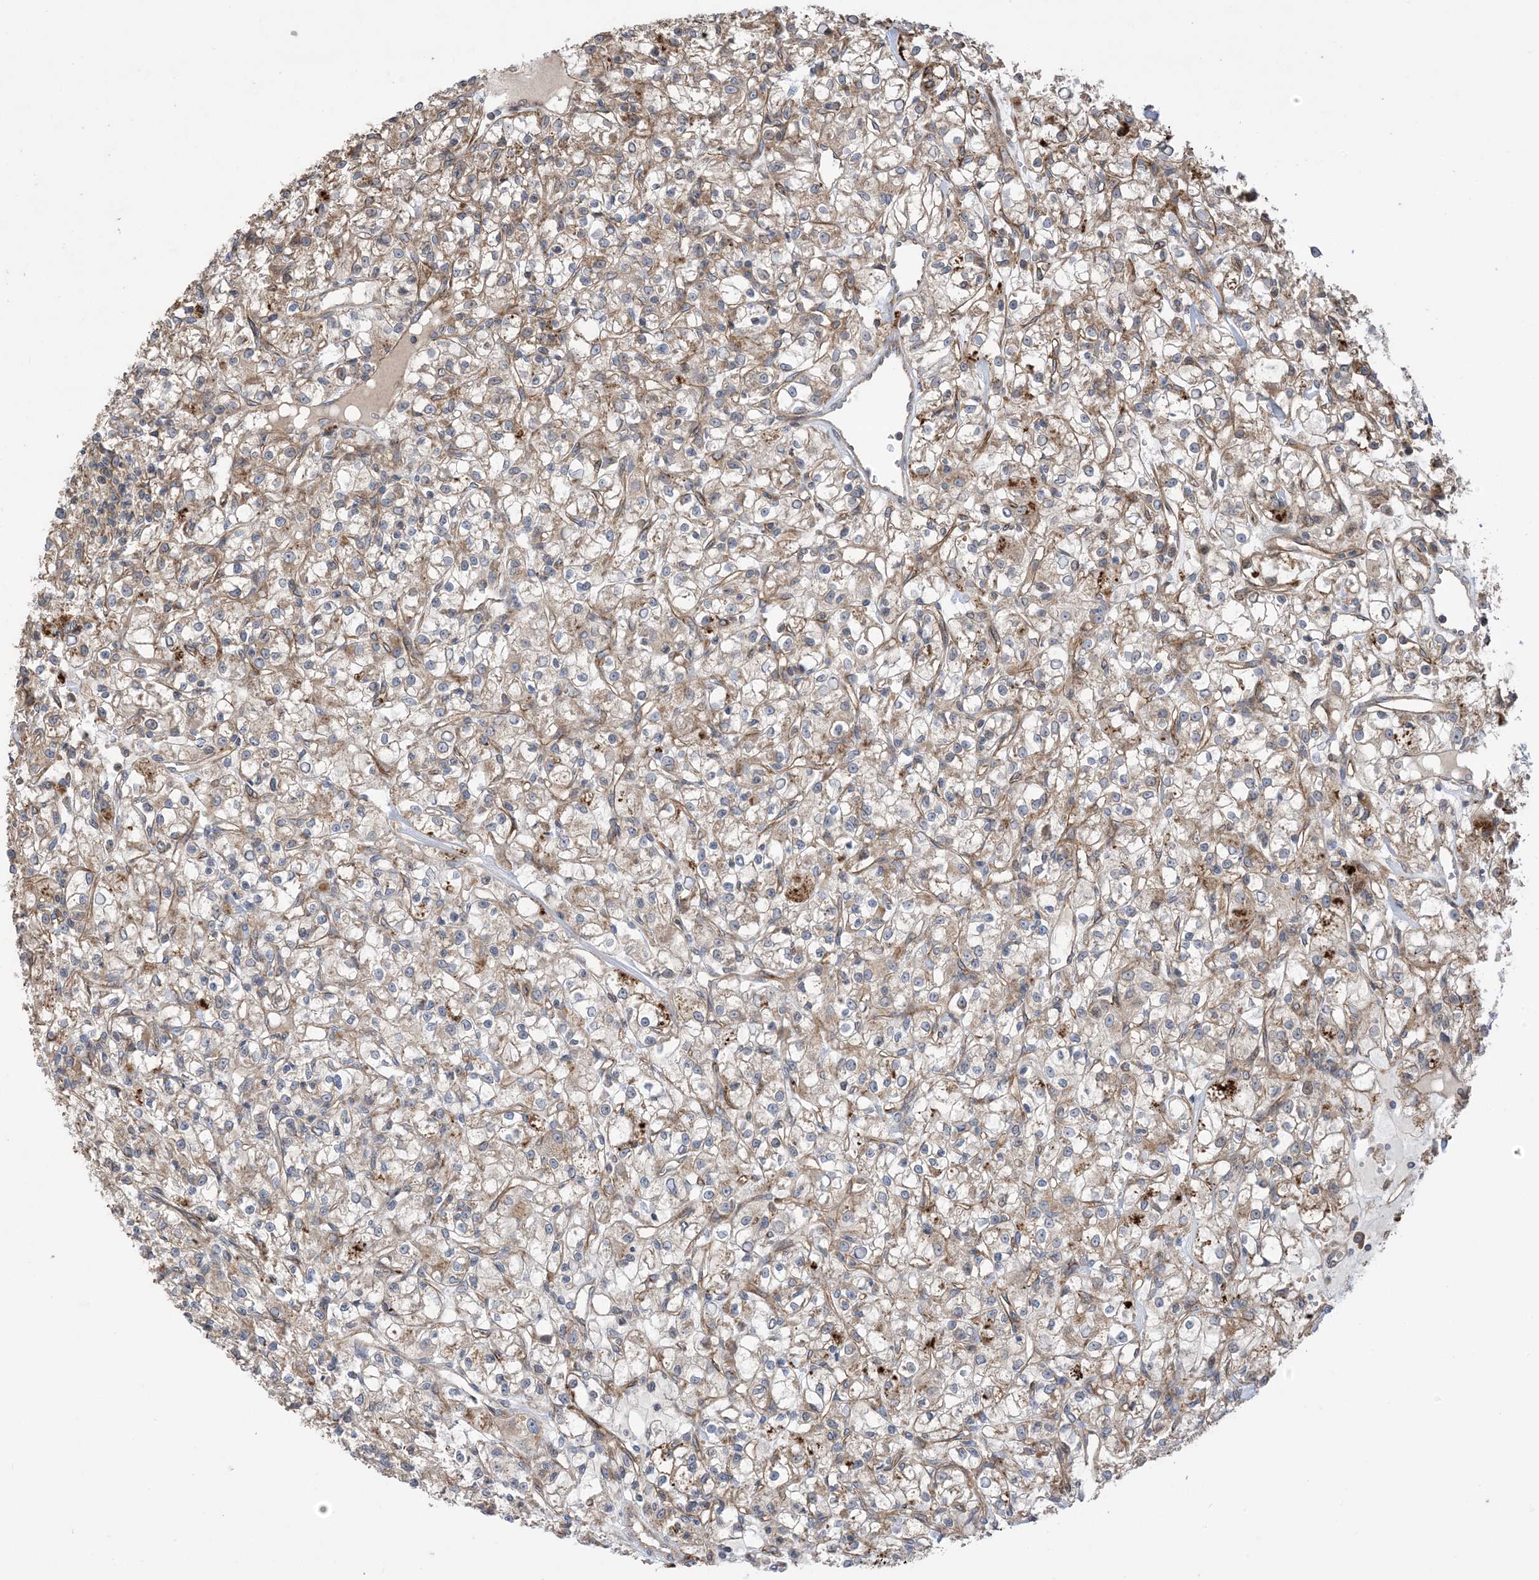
{"staining": {"intensity": "moderate", "quantity": ">75%", "location": "cytoplasmic/membranous"}, "tissue": "renal cancer", "cell_type": "Tumor cells", "image_type": "cancer", "snomed": [{"axis": "morphology", "description": "Adenocarcinoma, NOS"}, {"axis": "topography", "description": "Kidney"}], "caption": "Immunohistochemistry (IHC) photomicrograph of renal cancer (adenocarcinoma) stained for a protein (brown), which exhibits medium levels of moderate cytoplasmic/membranous positivity in approximately >75% of tumor cells.", "gene": "CLEC16A", "patient": {"sex": "female", "age": 59}}